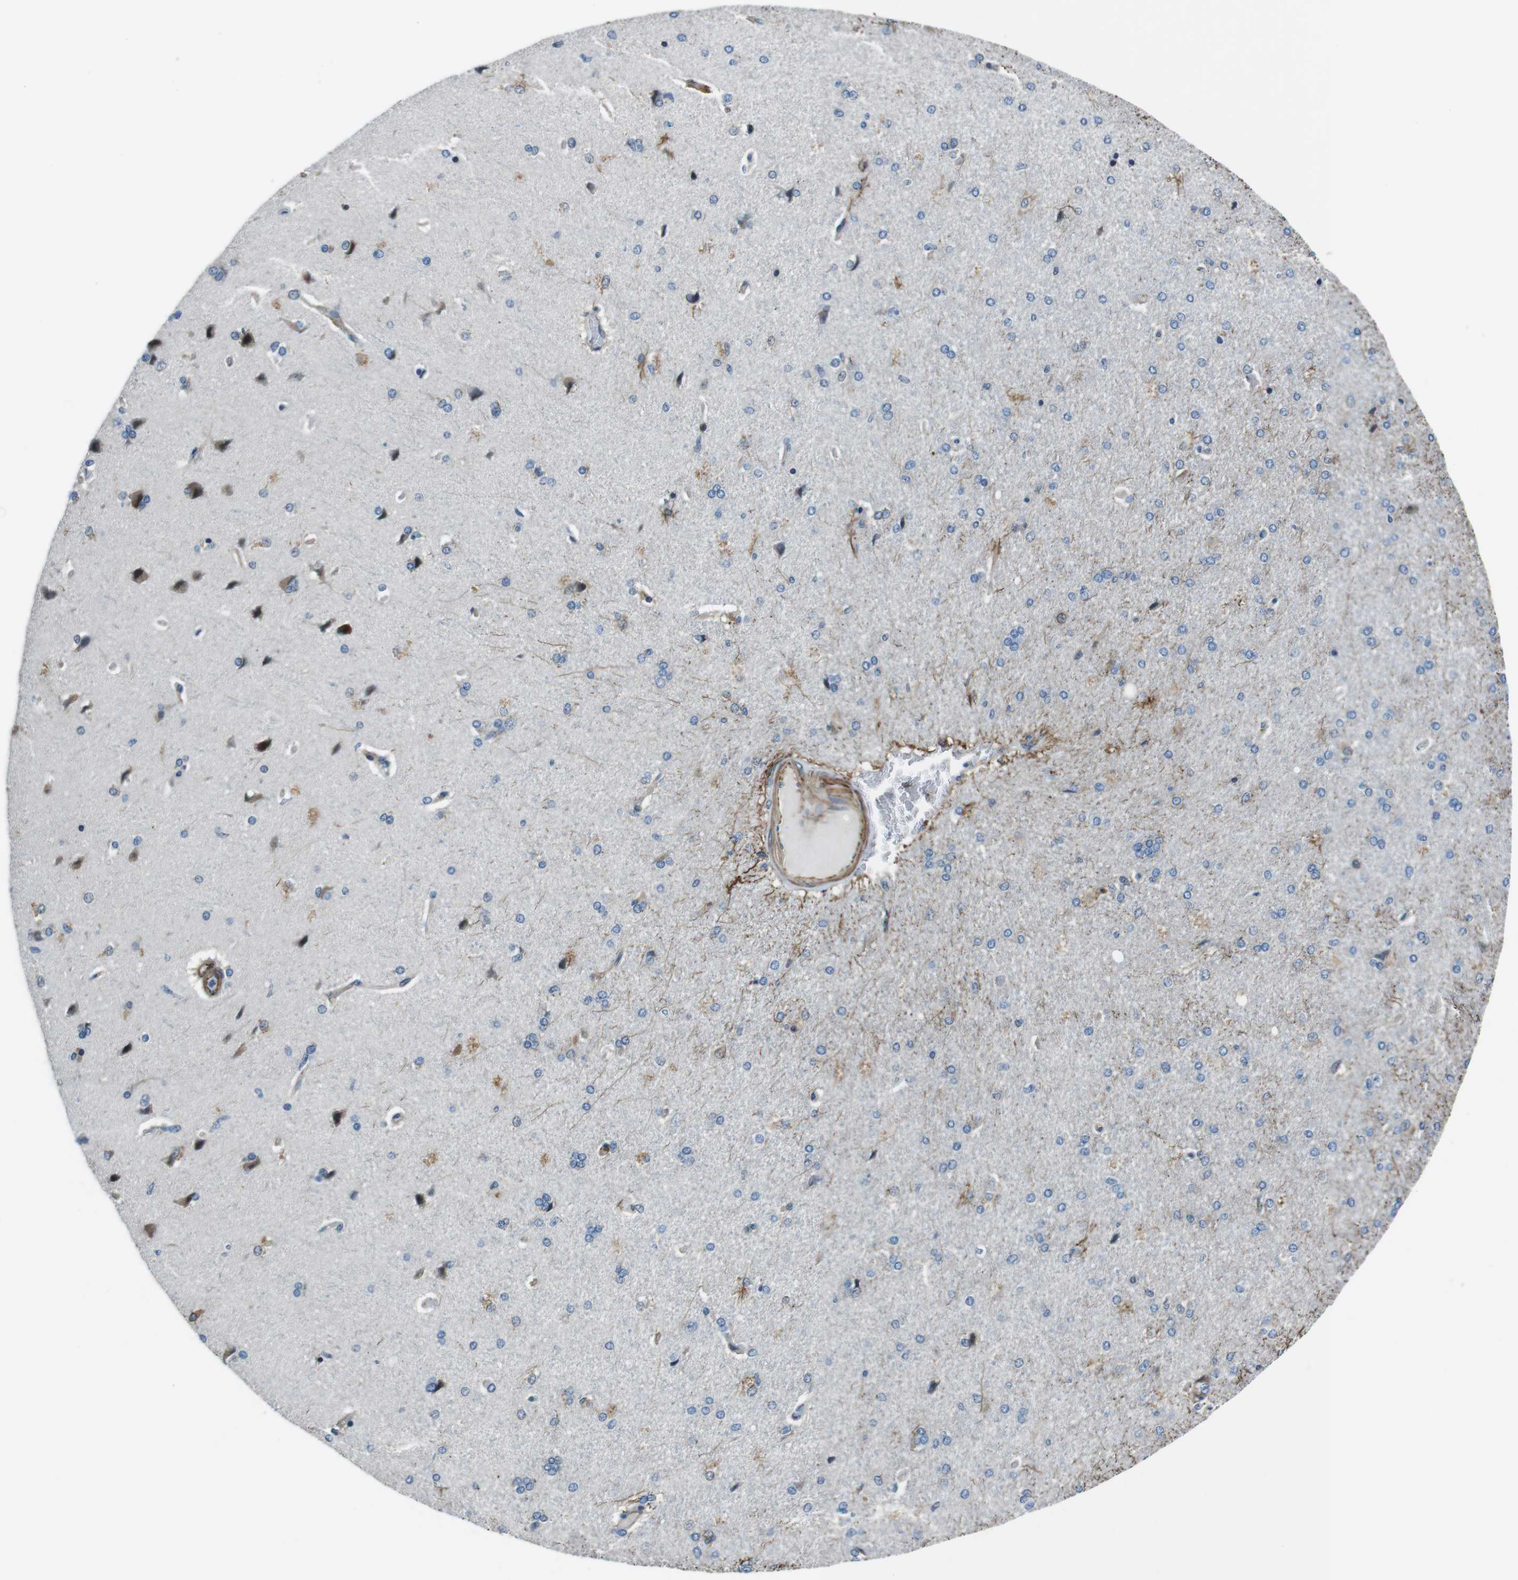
{"staining": {"intensity": "moderate", "quantity": "25%-75%", "location": "cytoplasmic/membranous"}, "tissue": "cerebral cortex", "cell_type": "Endothelial cells", "image_type": "normal", "snomed": [{"axis": "morphology", "description": "Normal tissue, NOS"}, {"axis": "topography", "description": "Cerebral cortex"}], "caption": "This image reveals unremarkable cerebral cortex stained with immunohistochemistry (IHC) to label a protein in brown. The cytoplasmic/membranous of endothelial cells show moderate positivity for the protein. Nuclei are counter-stained blue.", "gene": "LRRC49", "patient": {"sex": "male", "age": 62}}